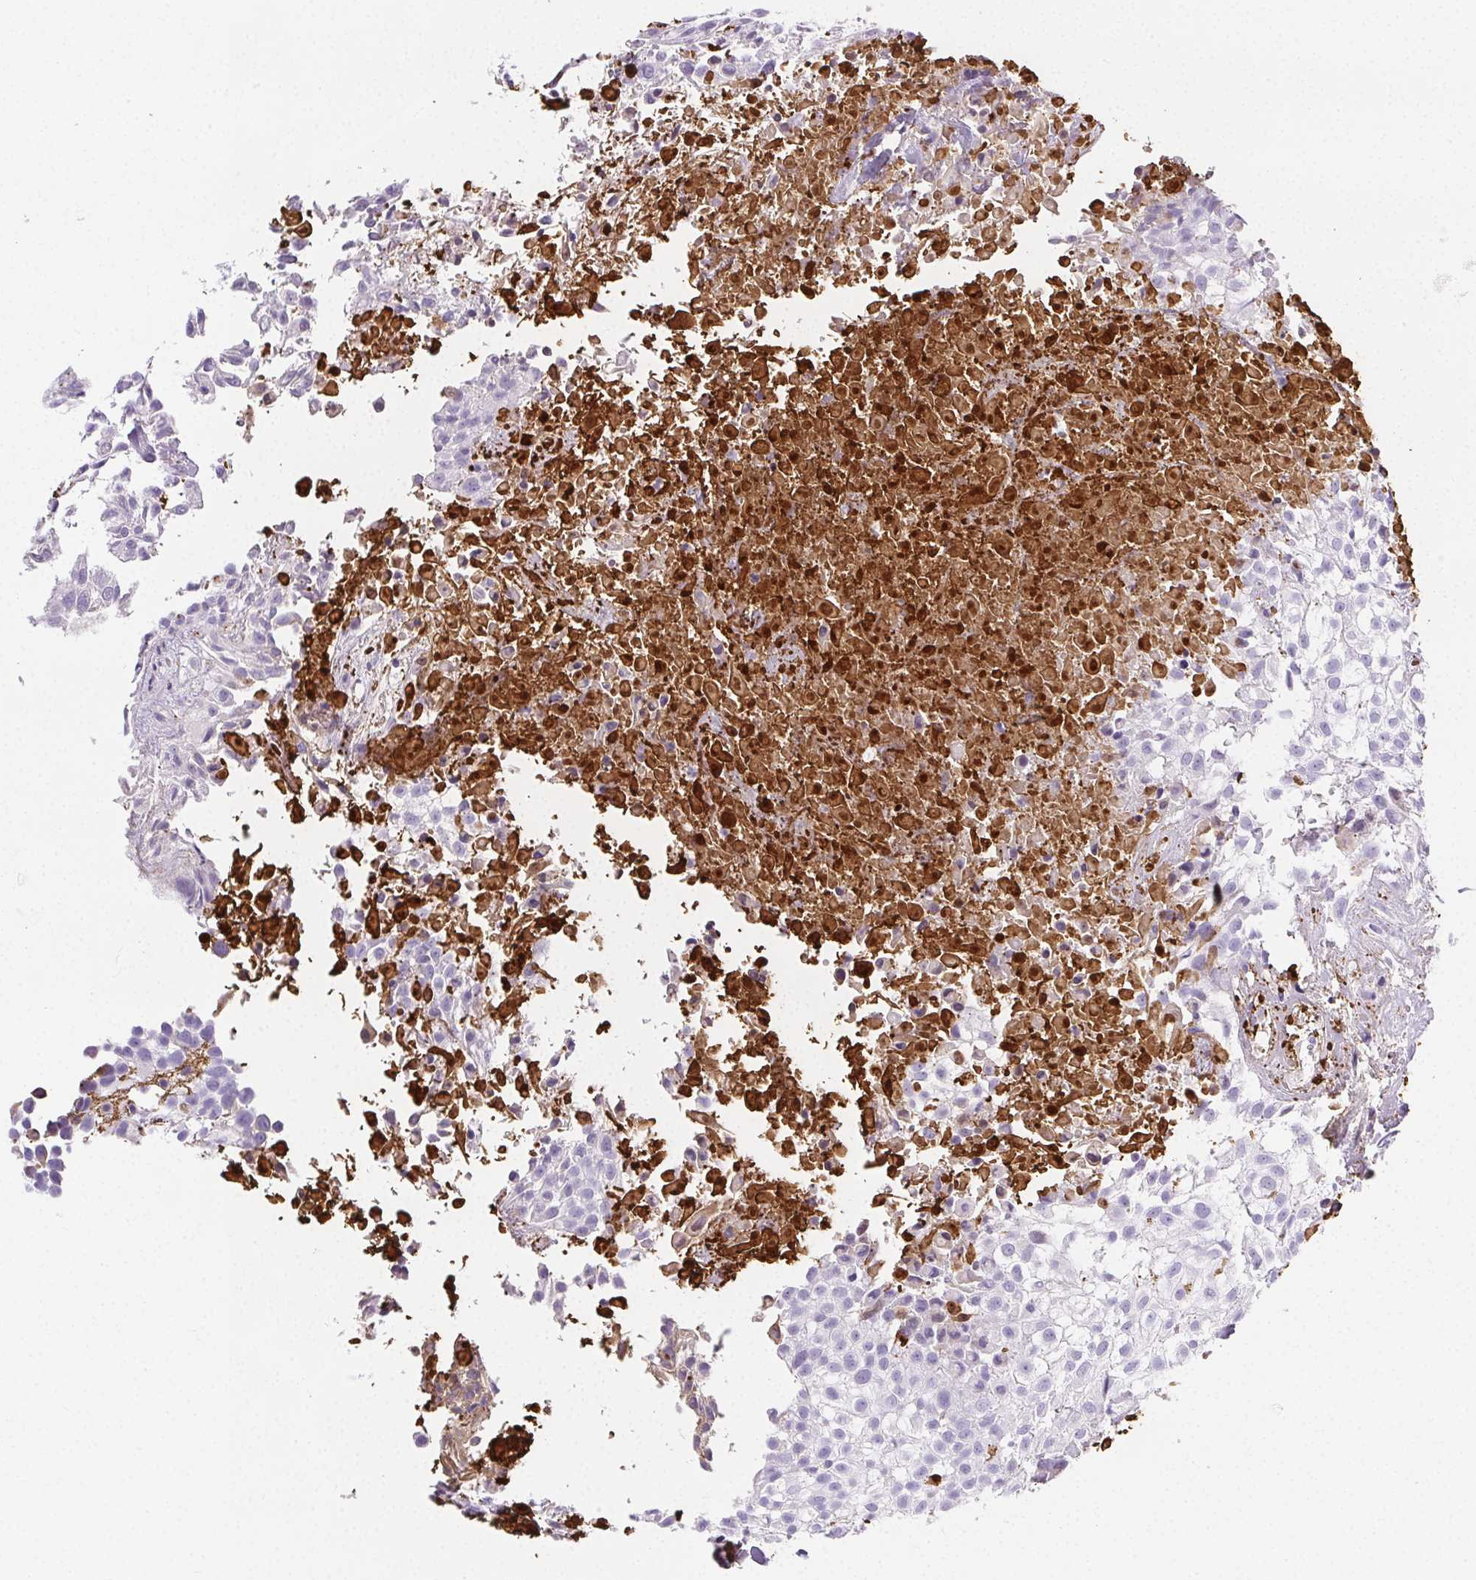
{"staining": {"intensity": "negative", "quantity": "none", "location": "none"}, "tissue": "urothelial cancer", "cell_type": "Tumor cells", "image_type": "cancer", "snomed": [{"axis": "morphology", "description": "Urothelial carcinoma, High grade"}, {"axis": "topography", "description": "Urinary bladder"}], "caption": "An immunohistochemistry (IHC) micrograph of high-grade urothelial carcinoma is shown. There is no staining in tumor cells of high-grade urothelial carcinoma.", "gene": "VTN", "patient": {"sex": "male", "age": 56}}